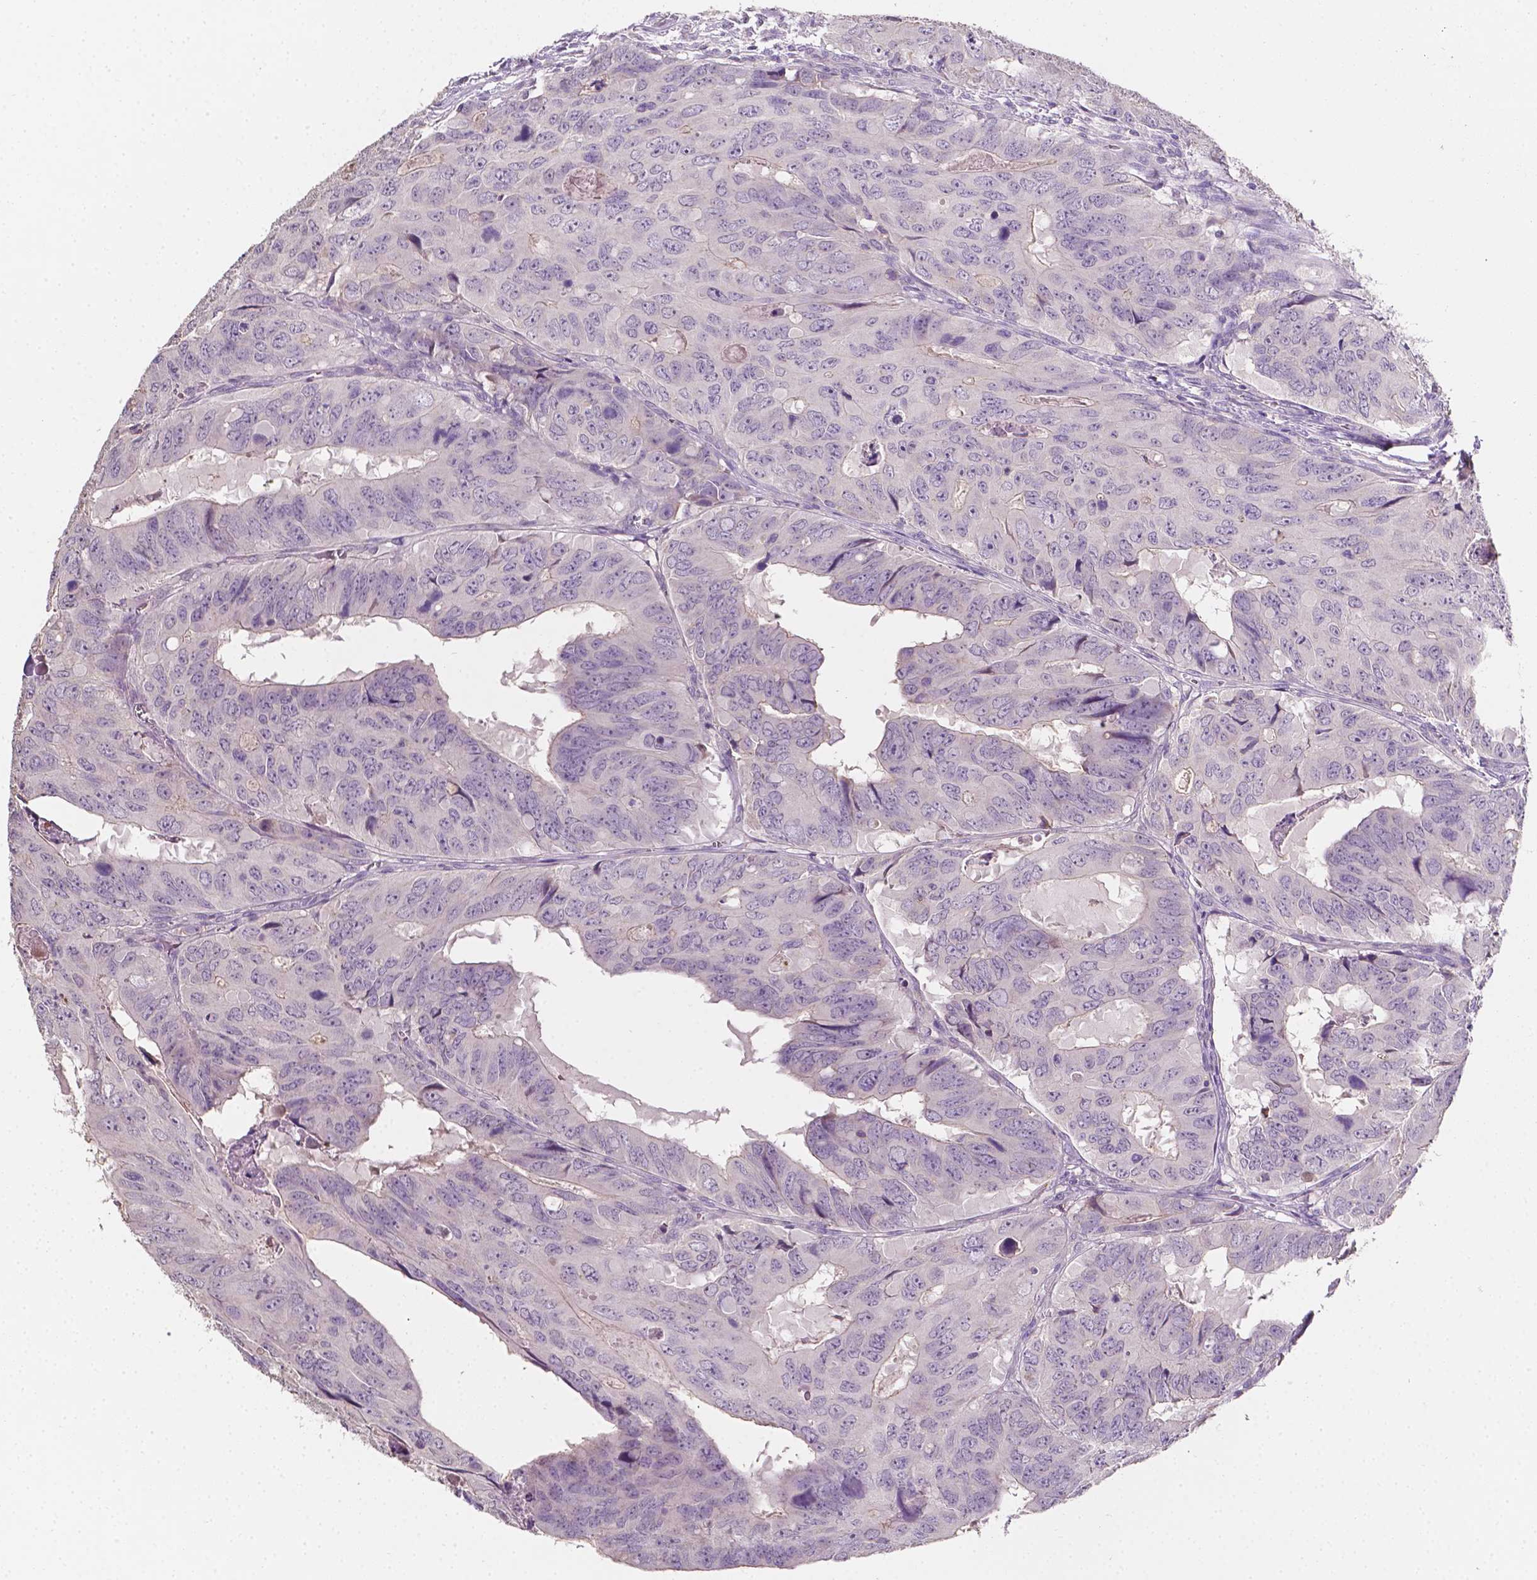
{"staining": {"intensity": "negative", "quantity": "none", "location": "none"}, "tissue": "colorectal cancer", "cell_type": "Tumor cells", "image_type": "cancer", "snomed": [{"axis": "morphology", "description": "Adenocarcinoma, NOS"}, {"axis": "topography", "description": "Colon"}], "caption": "Tumor cells are negative for protein expression in human colorectal cancer (adenocarcinoma). Nuclei are stained in blue.", "gene": "EGFR", "patient": {"sex": "male", "age": 79}}